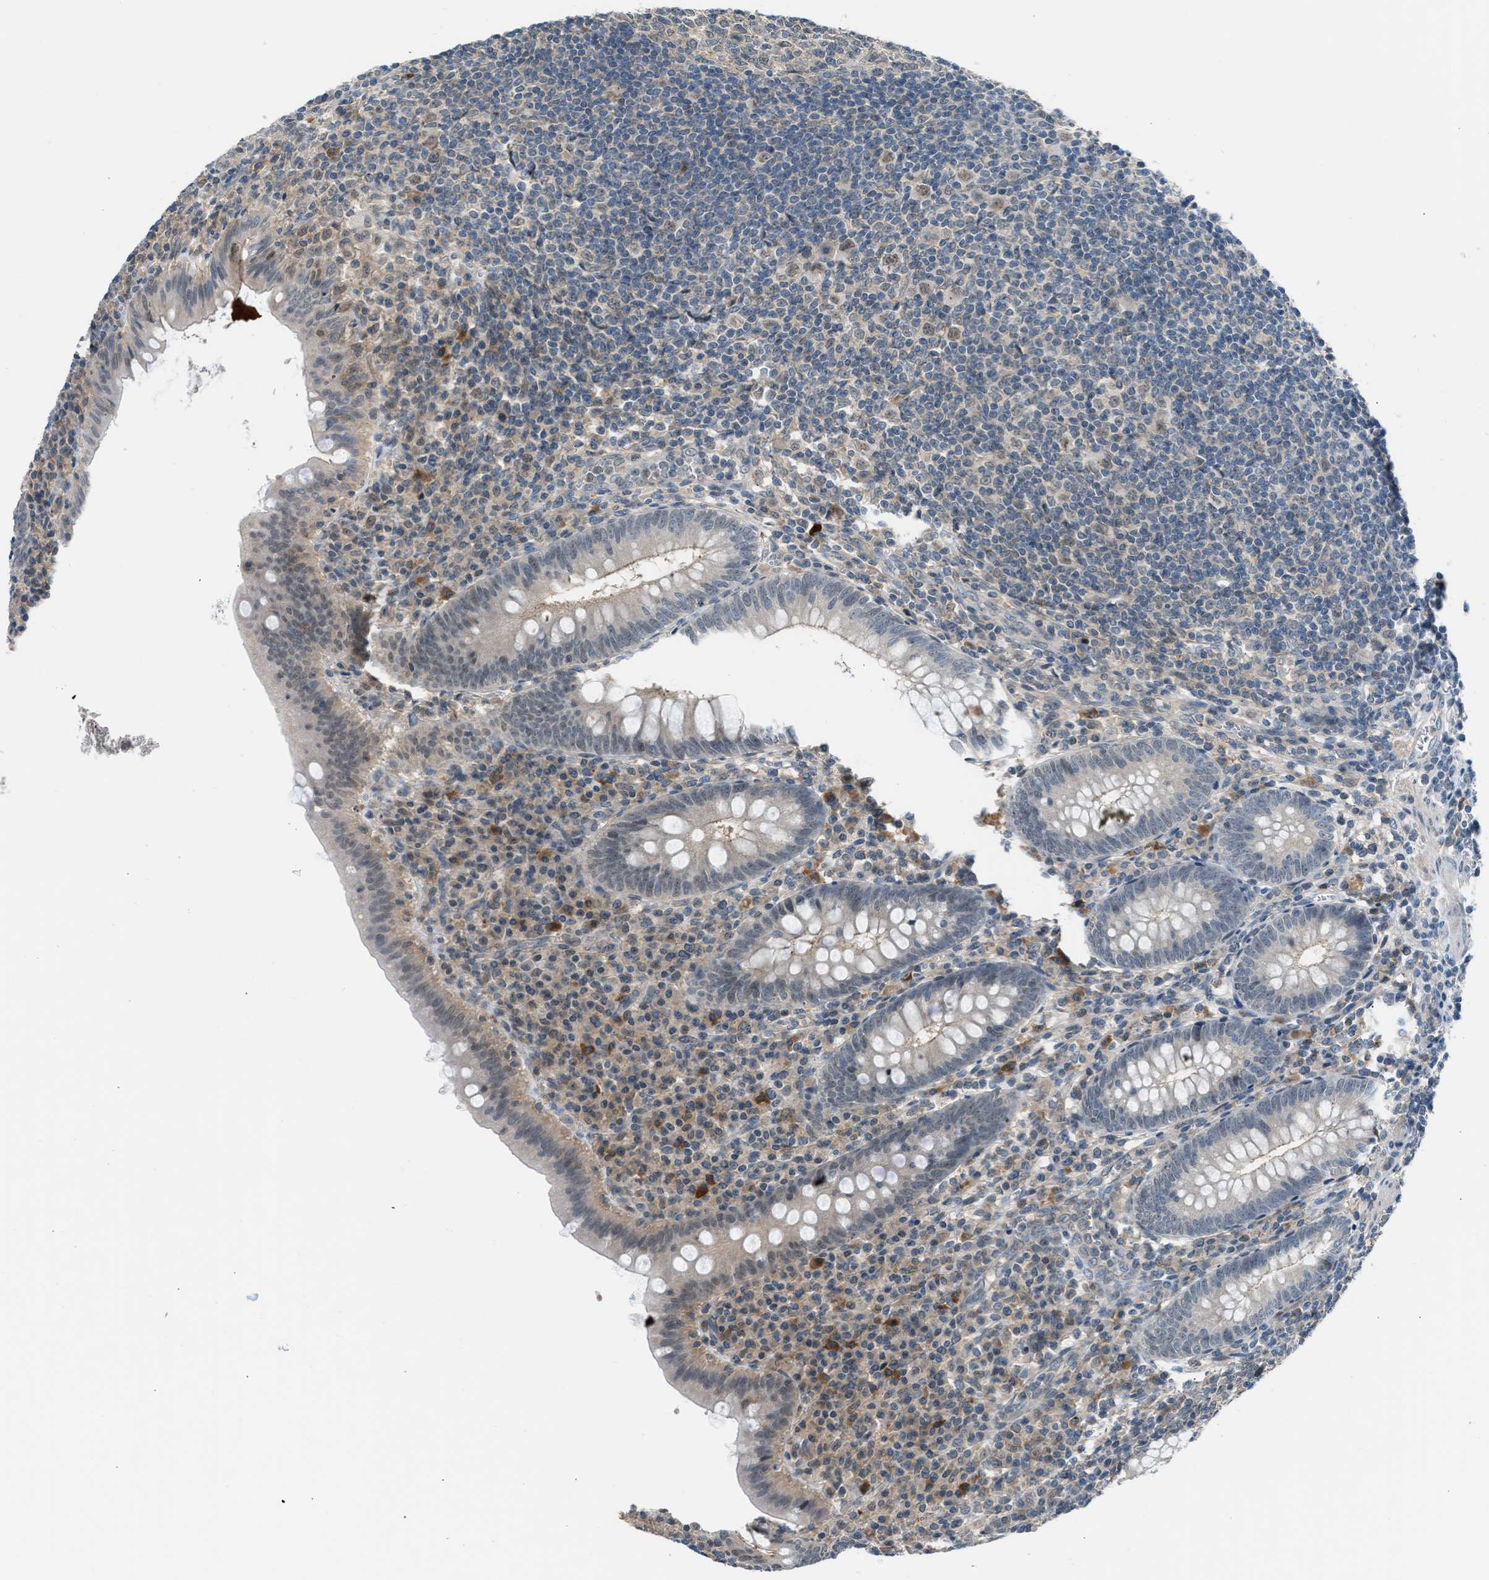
{"staining": {"intensity": "weak", "quantity": "25%-75%", "location": "cytoplasmic/membranous"}, "tissue": "appendix", "cell_type": "Glandular cells", "image_type": "normal", "snomed": [{"axis": "morphology", "description": "Normal tissue, NOS"}, {"axis": "topography", "description": "Appendix"}], "caption": "This photomicrograph displays immunohistochemistry (IHC) staining of unremarkable appendix, with low weak cytoplasmic/membranous positivity in about 25%-75% of glandular cells.", "gene": "TTBK2", "patient": {"sex": "male", "age": 56}}